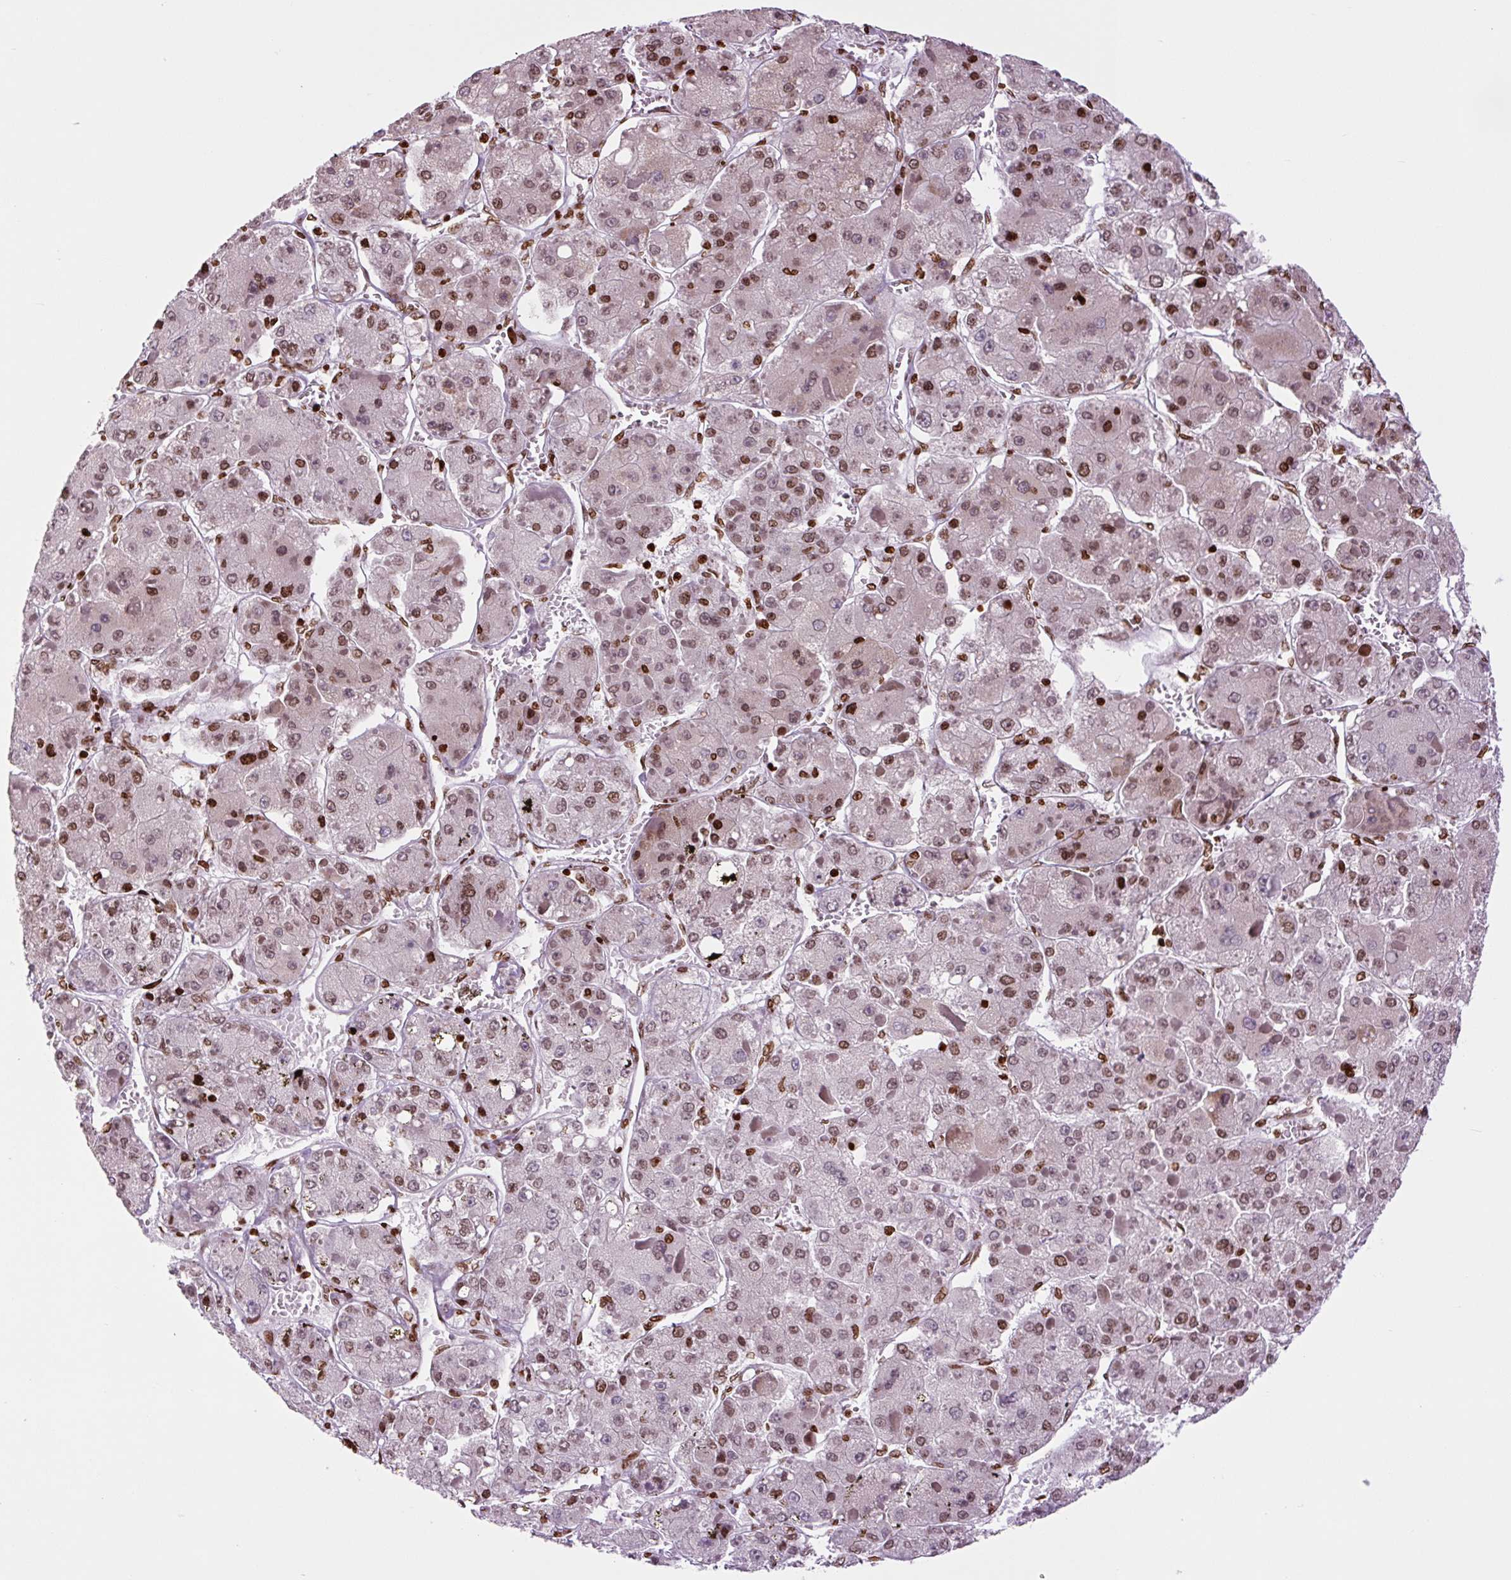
{"staining": {"intensity": "moderate", "quantity": ">75%", "location": "nuclear"}, "tissue": "liver cancer", "cell_type": "Tumor cells", "image_type": "cancer", "snomed": [{"axis": "morphology", "description": "Carcinoma, Hepatocellular, NOS"}, {"axis": "topography", "description": "Liver"}], "caption": "Liver cancer (hepatocellular carcinoma) stained with a brown dye demonstrates moderate nuclear positive staining in approximately >75% of tumor cells.", "gene": "H1-3", "patient": {"sex": "female", "age": 73}}